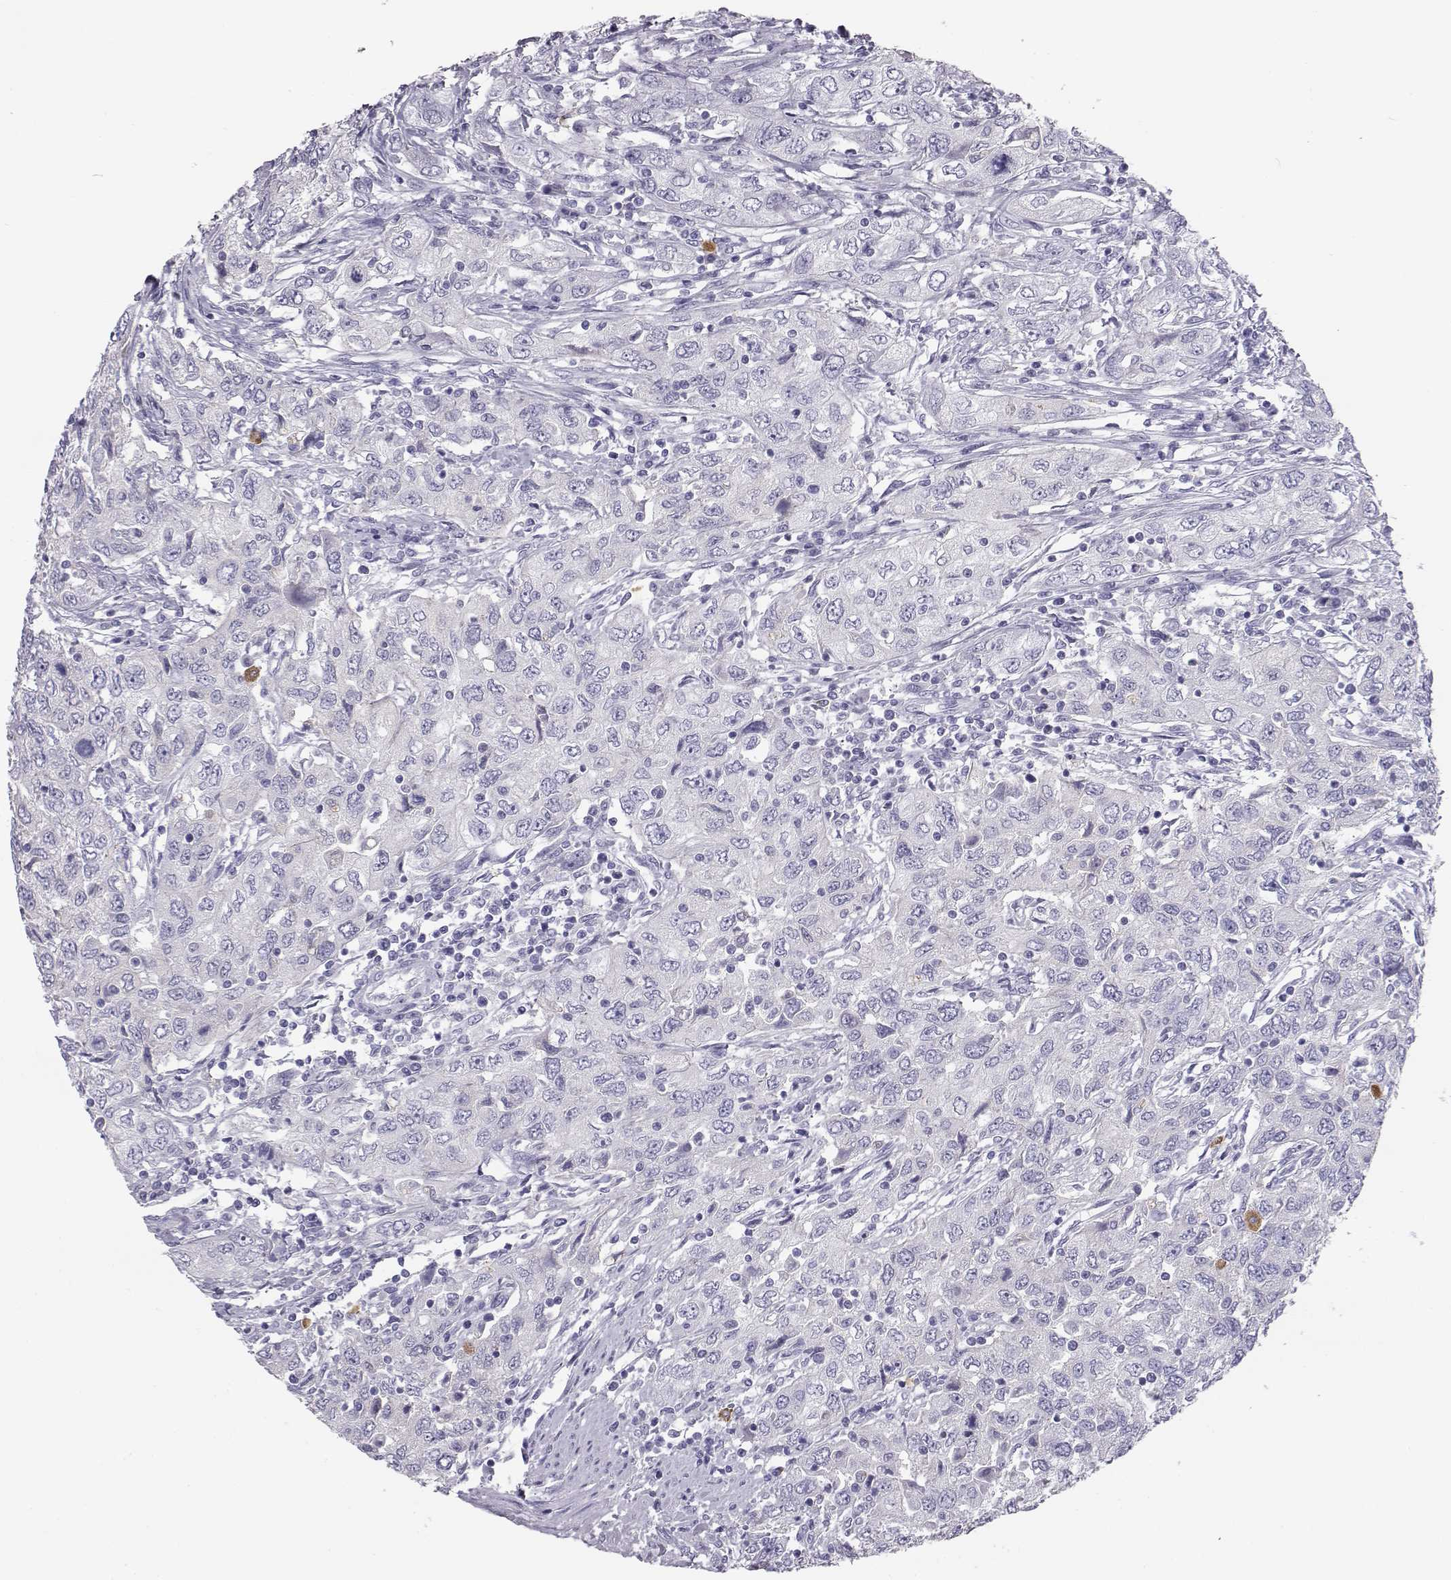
{"staining": {"intensity": "negative", "quantity": "none", "location": "none"}, "tissue": "urothelial cancer", "cell_type": "Tumor cells", "image_type": "cancer", "snomed": [{"axis": "morphology", "description": "Urothelial carcinoma, High grade"}, {"axis": "topography", "description": "Urinary bladder"}], "caption": "A photomicrograph of urothelial cancer stained for a protein exhibits no brown staining in tumor cells.", "gene": "ITLN2", "patient": {"sex": "male", "age": 76}}